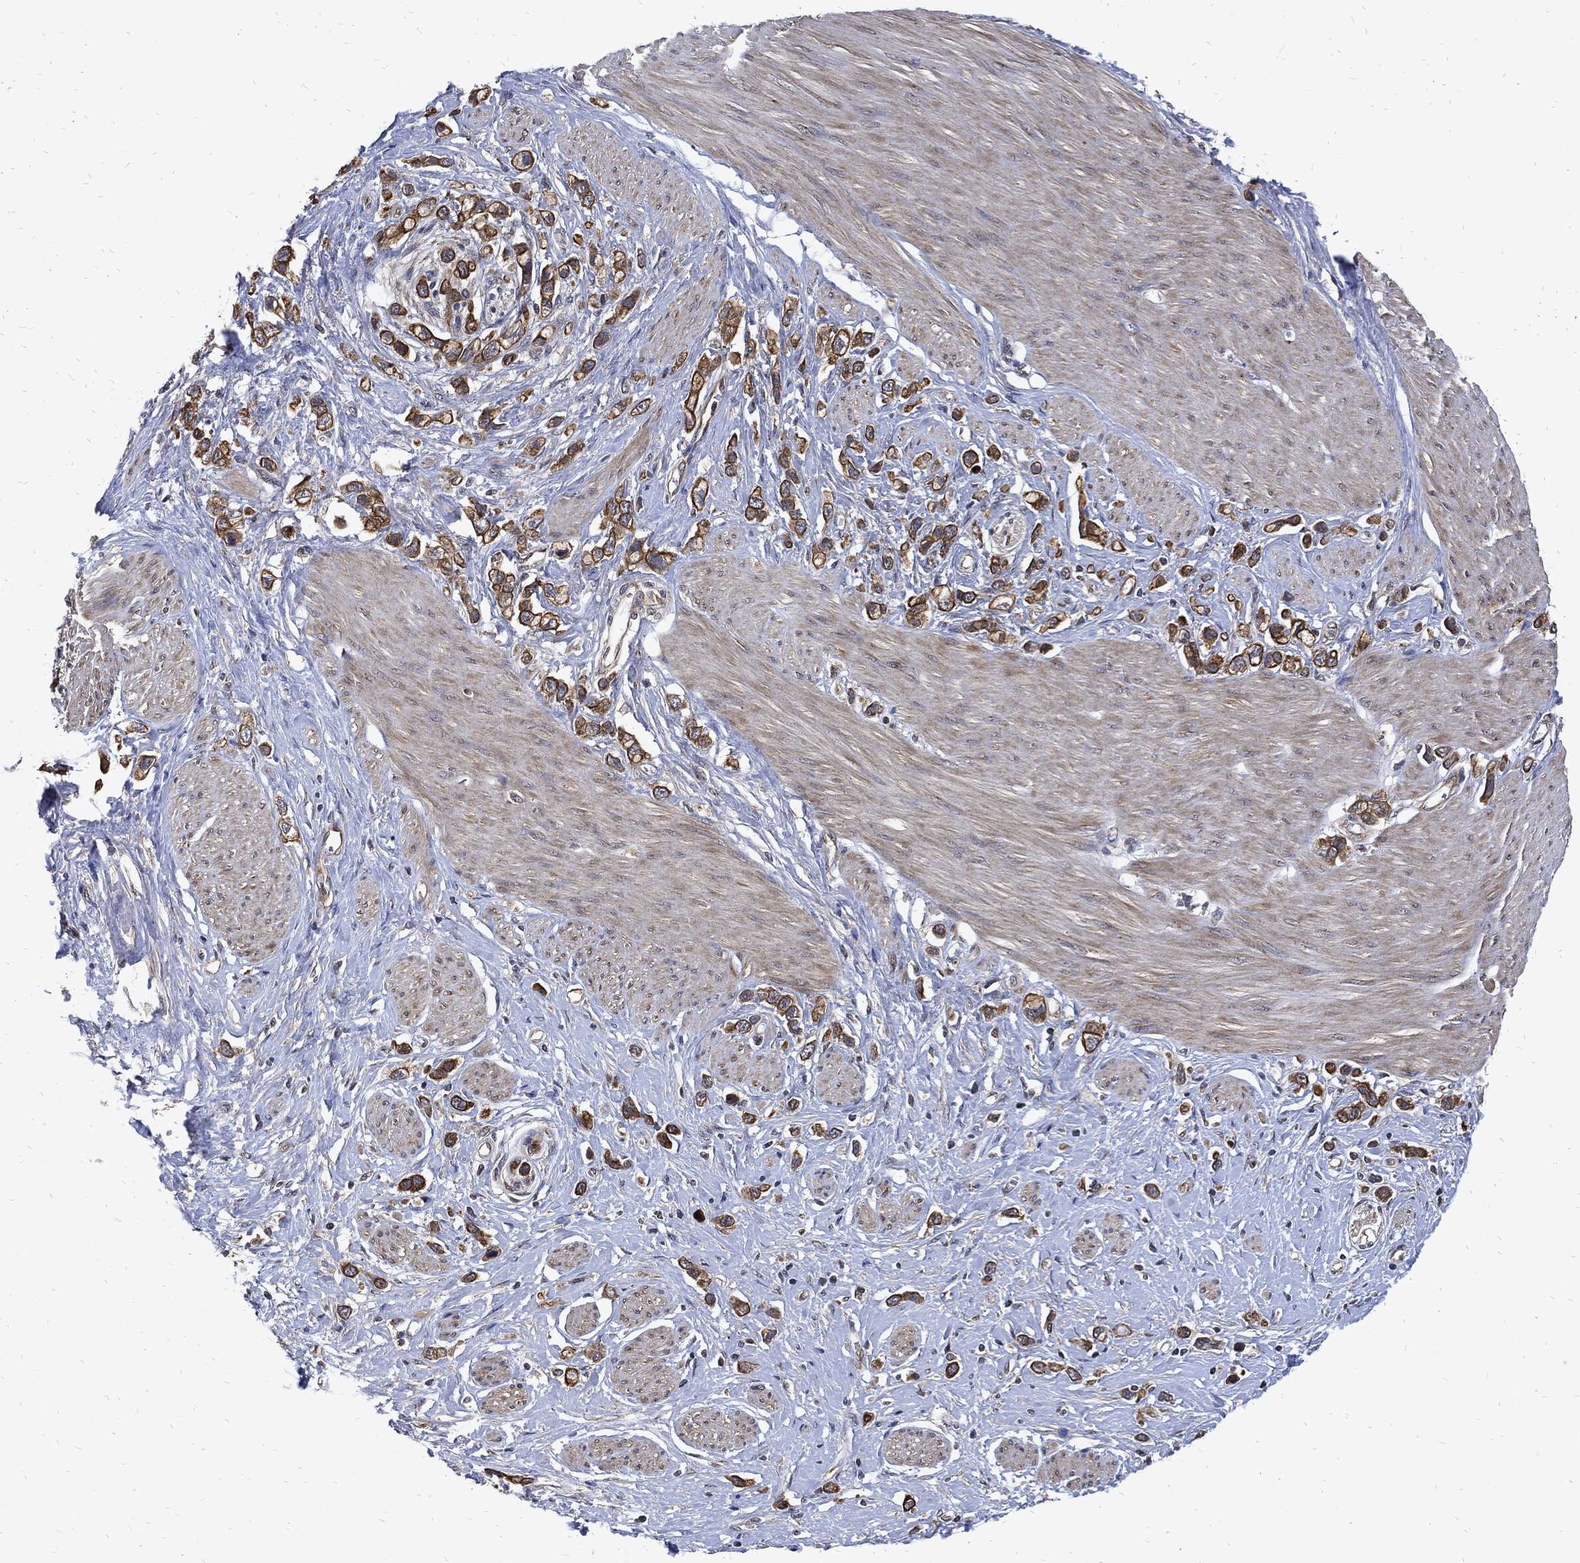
{"staining": {"intensity": "strong", "quantity": ">75%", "location": "cytoplasmic/membranous"}, "tissue": "stomach cancer", "cell_type": "Tumor cells", "image_type": "cancer", "snomed": [{"axis": "morphology", "description": "Normal tissue, NOS"}, {"axis": "morphology", "description": "Adenocarcinoma, NOS"}, {"axis": "morphology", "description": "Adenocarcinoma, High grade"}, {"axis": "topography", "description": "Stomach, upper"}, {"axis": "topography", "description": "Stomach"}], "caption": "This micrograph reveals immunohistochemistry (IHC) staining of stomach cancer (adenocarcinoma), with high strong cytoplasmic/membranous expression in approximately >75% of tumor cells.", "gene": "DCTN1", "patient": {"sex": "female", "age": 65}}